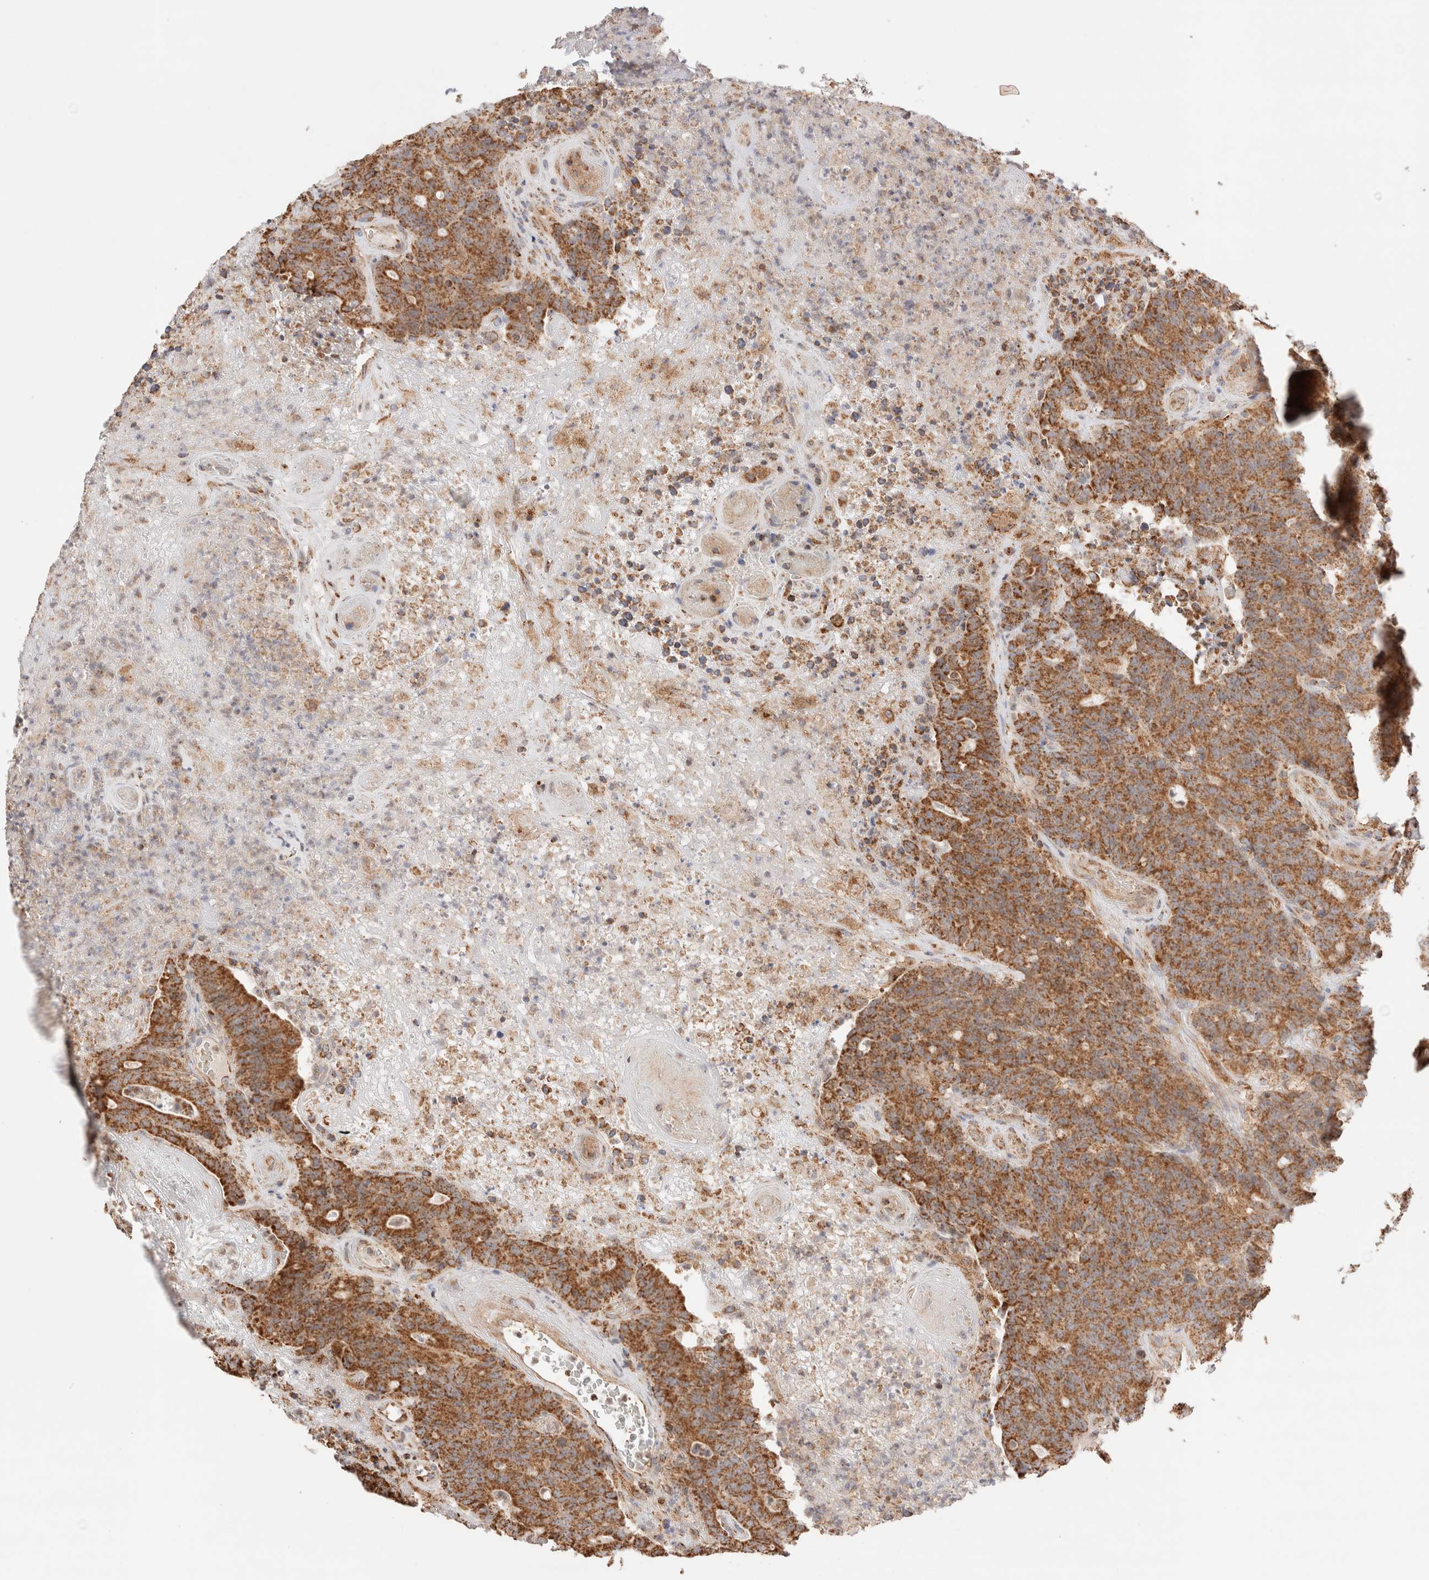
{"staining": {"intensity": "moderate", "quantity": ">75%", "location": "cytoplasmic/membranous"}, "tissue": "colorectal cancer", "cell_type": "Tumor cells", "image_type": "cancer", "snomed": [{"axis": "morphology", "description": "Normal tissue, NOS"}, {"axis": "morphology", "description": "Adenocarcinoma, NOS"}, {"axis": "topography", "description": "Colon"}], "caption": "Immunohistochemical staining of human colorectal cancer reveals medium levels of moderate cytoplasmic/membranous protein staining in approximately >75% of tumor cells. The protein of interest is shown in brown color, while the nuclei are stained blue.", "gene": "TMPPE", "patient": {"sex": "female", "age": 75}}